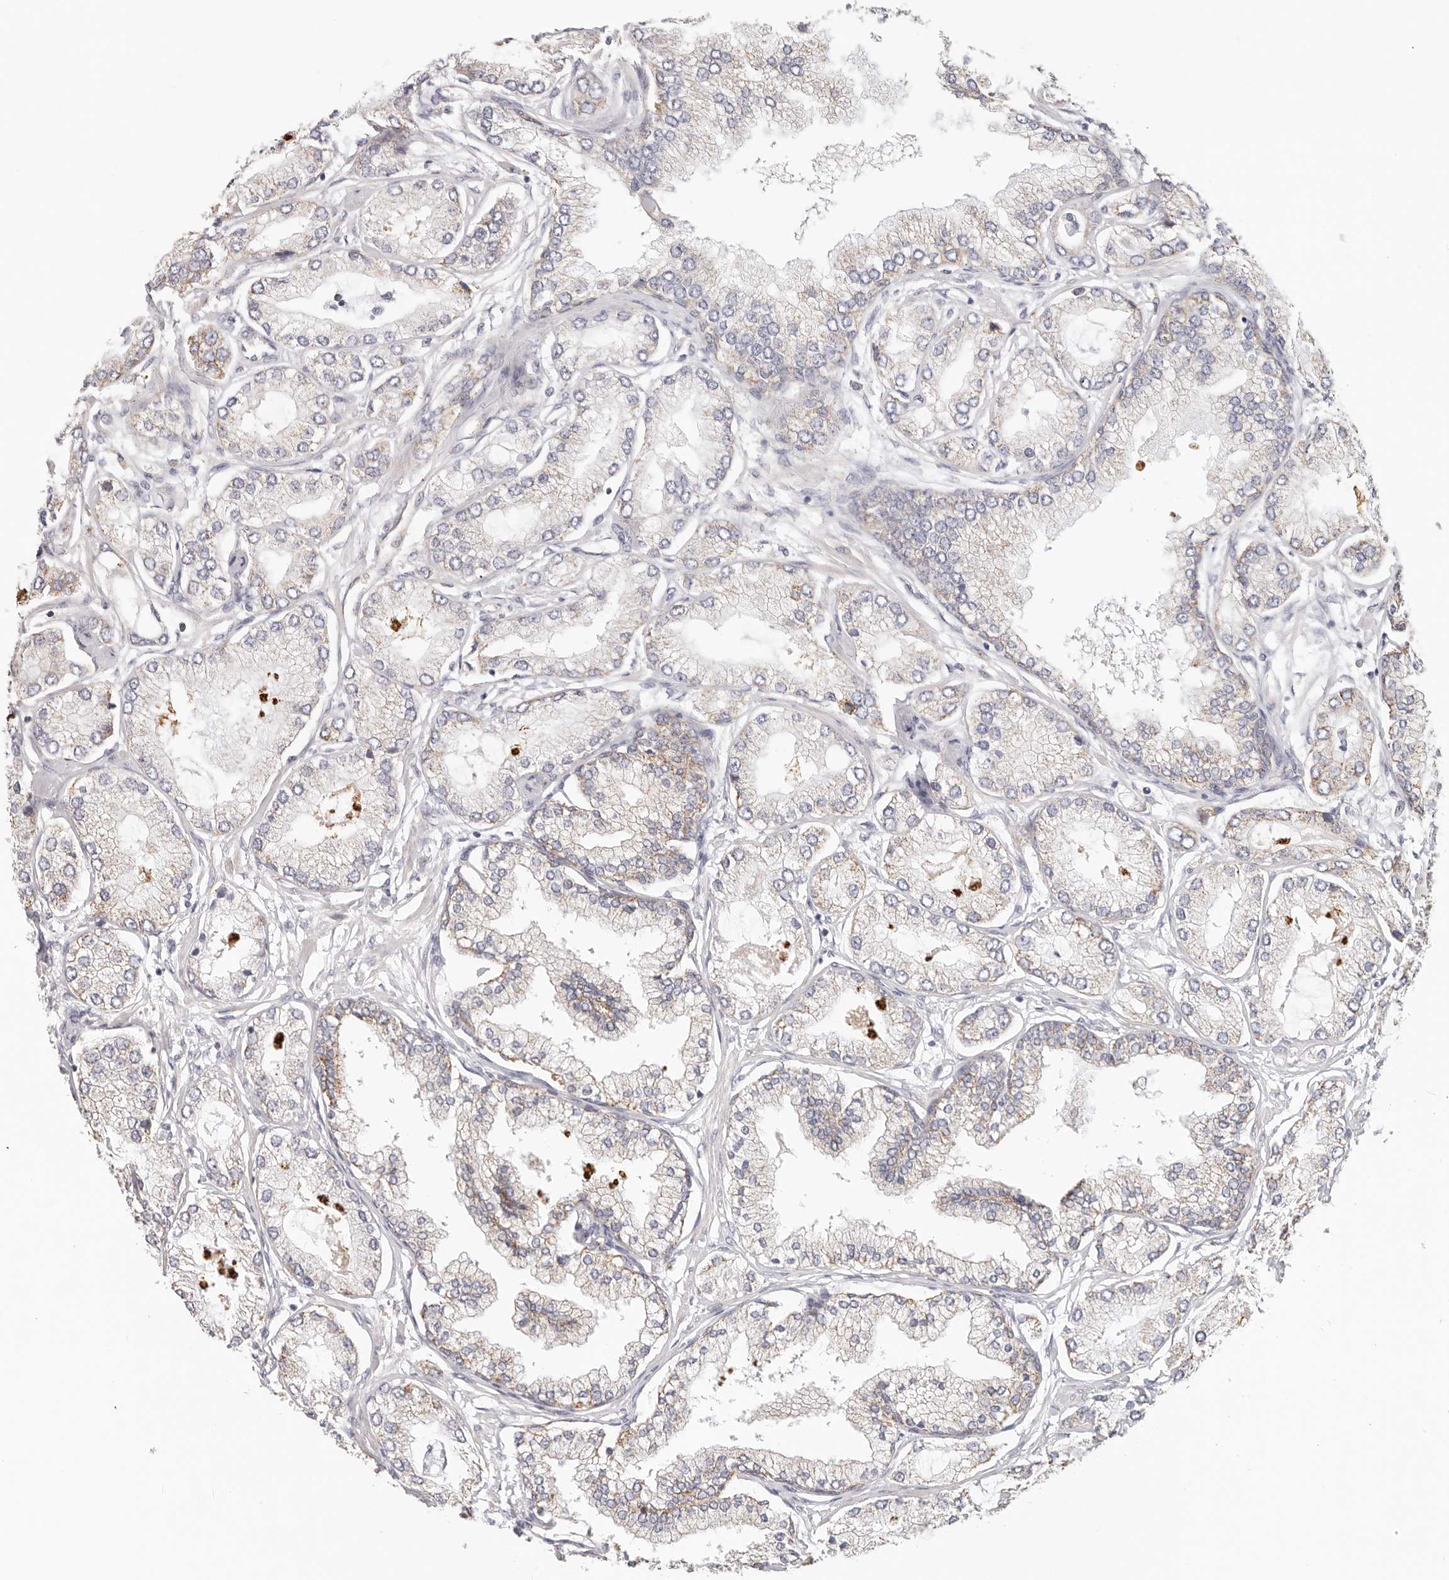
{"staining": {"intensity": "weak", "quantity": "<25%", "location": "cytoplasmic/membranous"}, "tissue": "prostate cancer", "cell_type": "Tumor cells", "image_type": "cancer", "snomed": [{"axis": "morphology", "description": "Adenocarcinoma, Low grade"}, {"axis": "topography", "description": "Prostate"}], "caption": "Immunohistochemistry (IHC) image of human prostate low-grade adenocarcinoma stained for a protein (brown), which shows no staining in tumor cells.", "gene": "AFDN", "patient": {"sex": "male", "age": 62}}